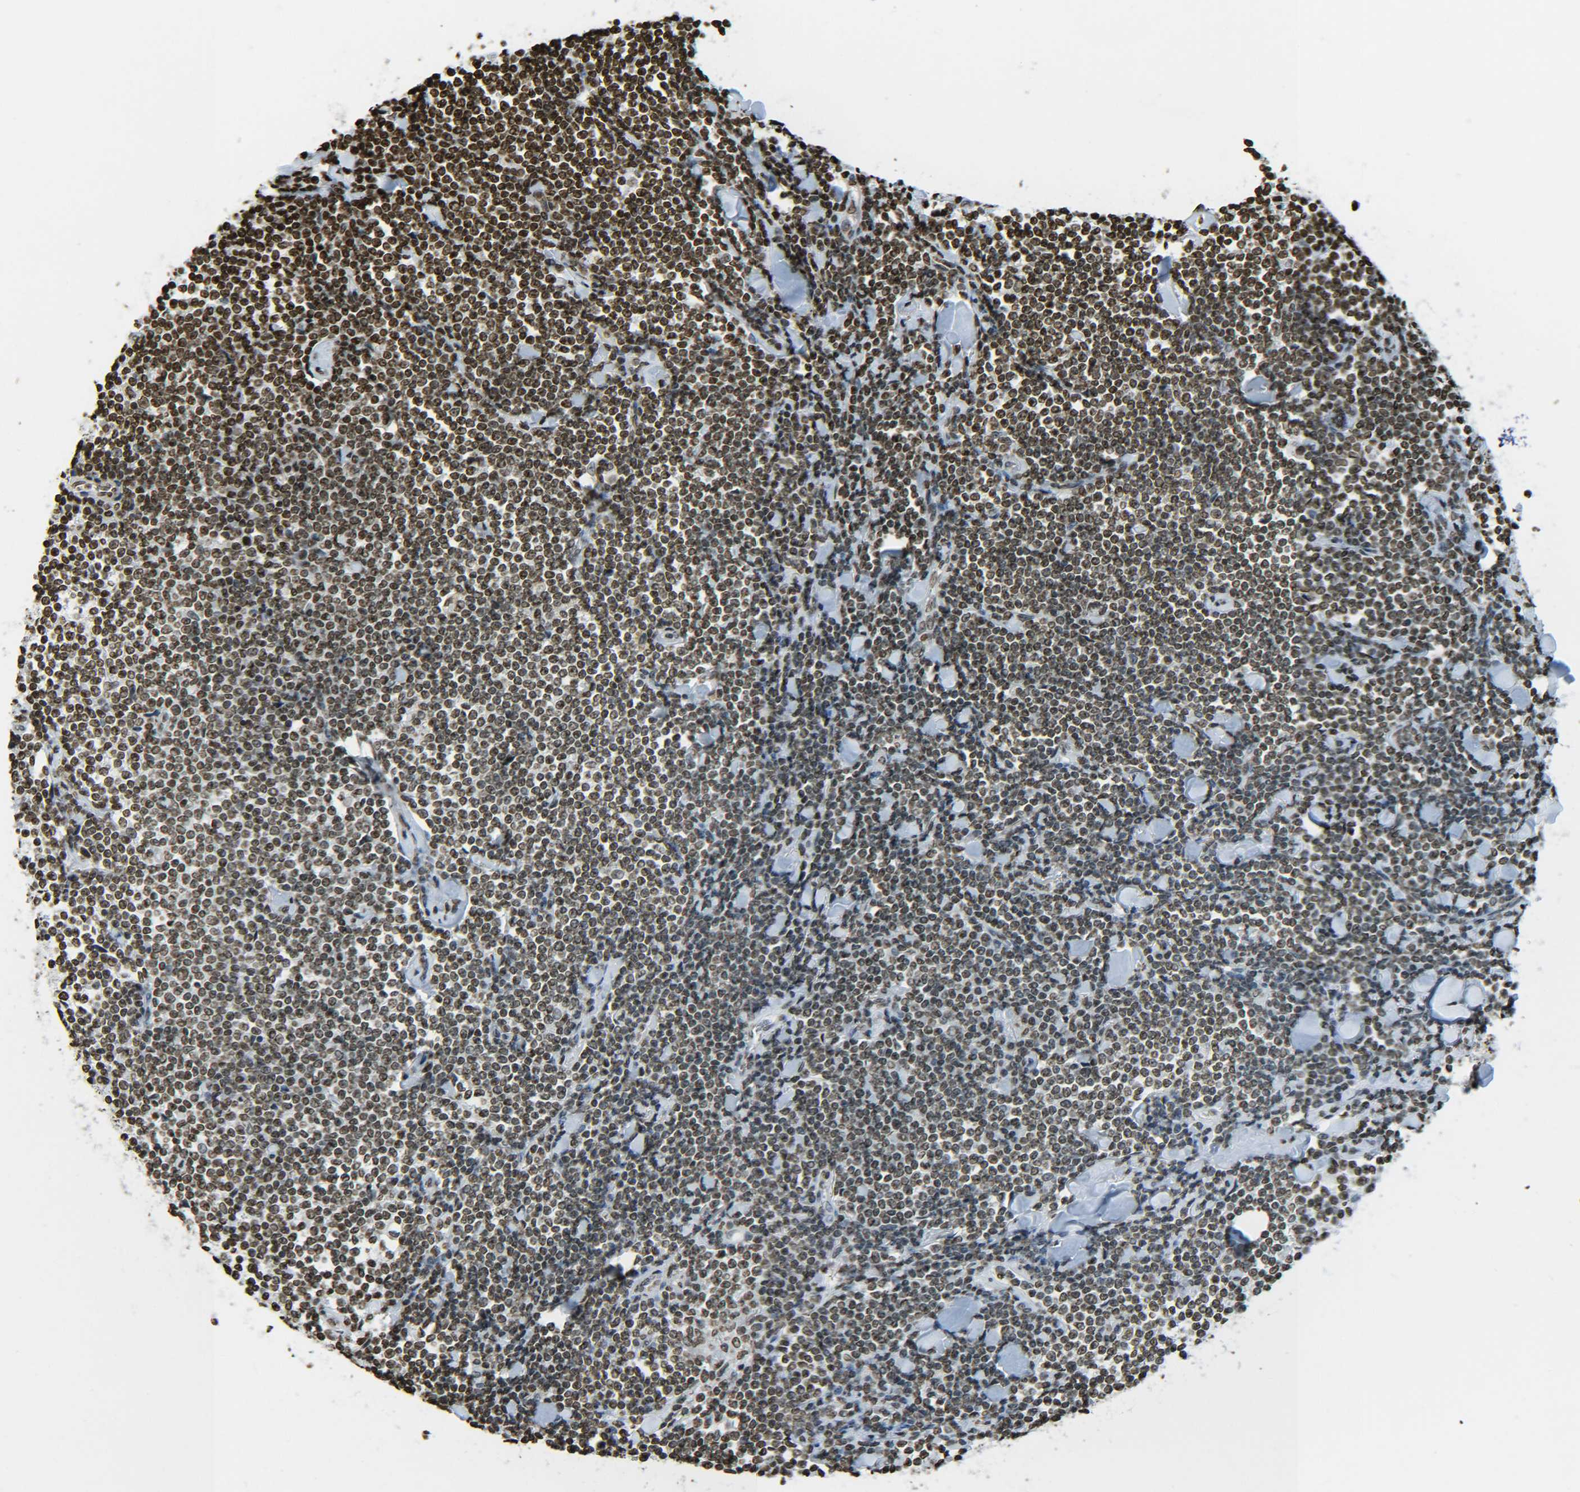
{"staining": {"intensity": "moderate", "quantity": ">75%", "location": "nuclear"}, "tissue": "lymphoma", "cell_type": "Tumor cells", "image_type": "cancer", "snomed": [{"axis": "morphology", "description": "Malignant lymphoma, non-Hodgkin's type, Low grade"}, {"axis": "topography", "description": "Soft tissue"}], "caption": "Protein staining of low-grade malignant lymphoma, non-Hodgkin's type tissue shows moderate nuclear expression in about >75% of tumor cells.", "gene": "H4C16", "patient": {"sex": "male", "age": 92}}